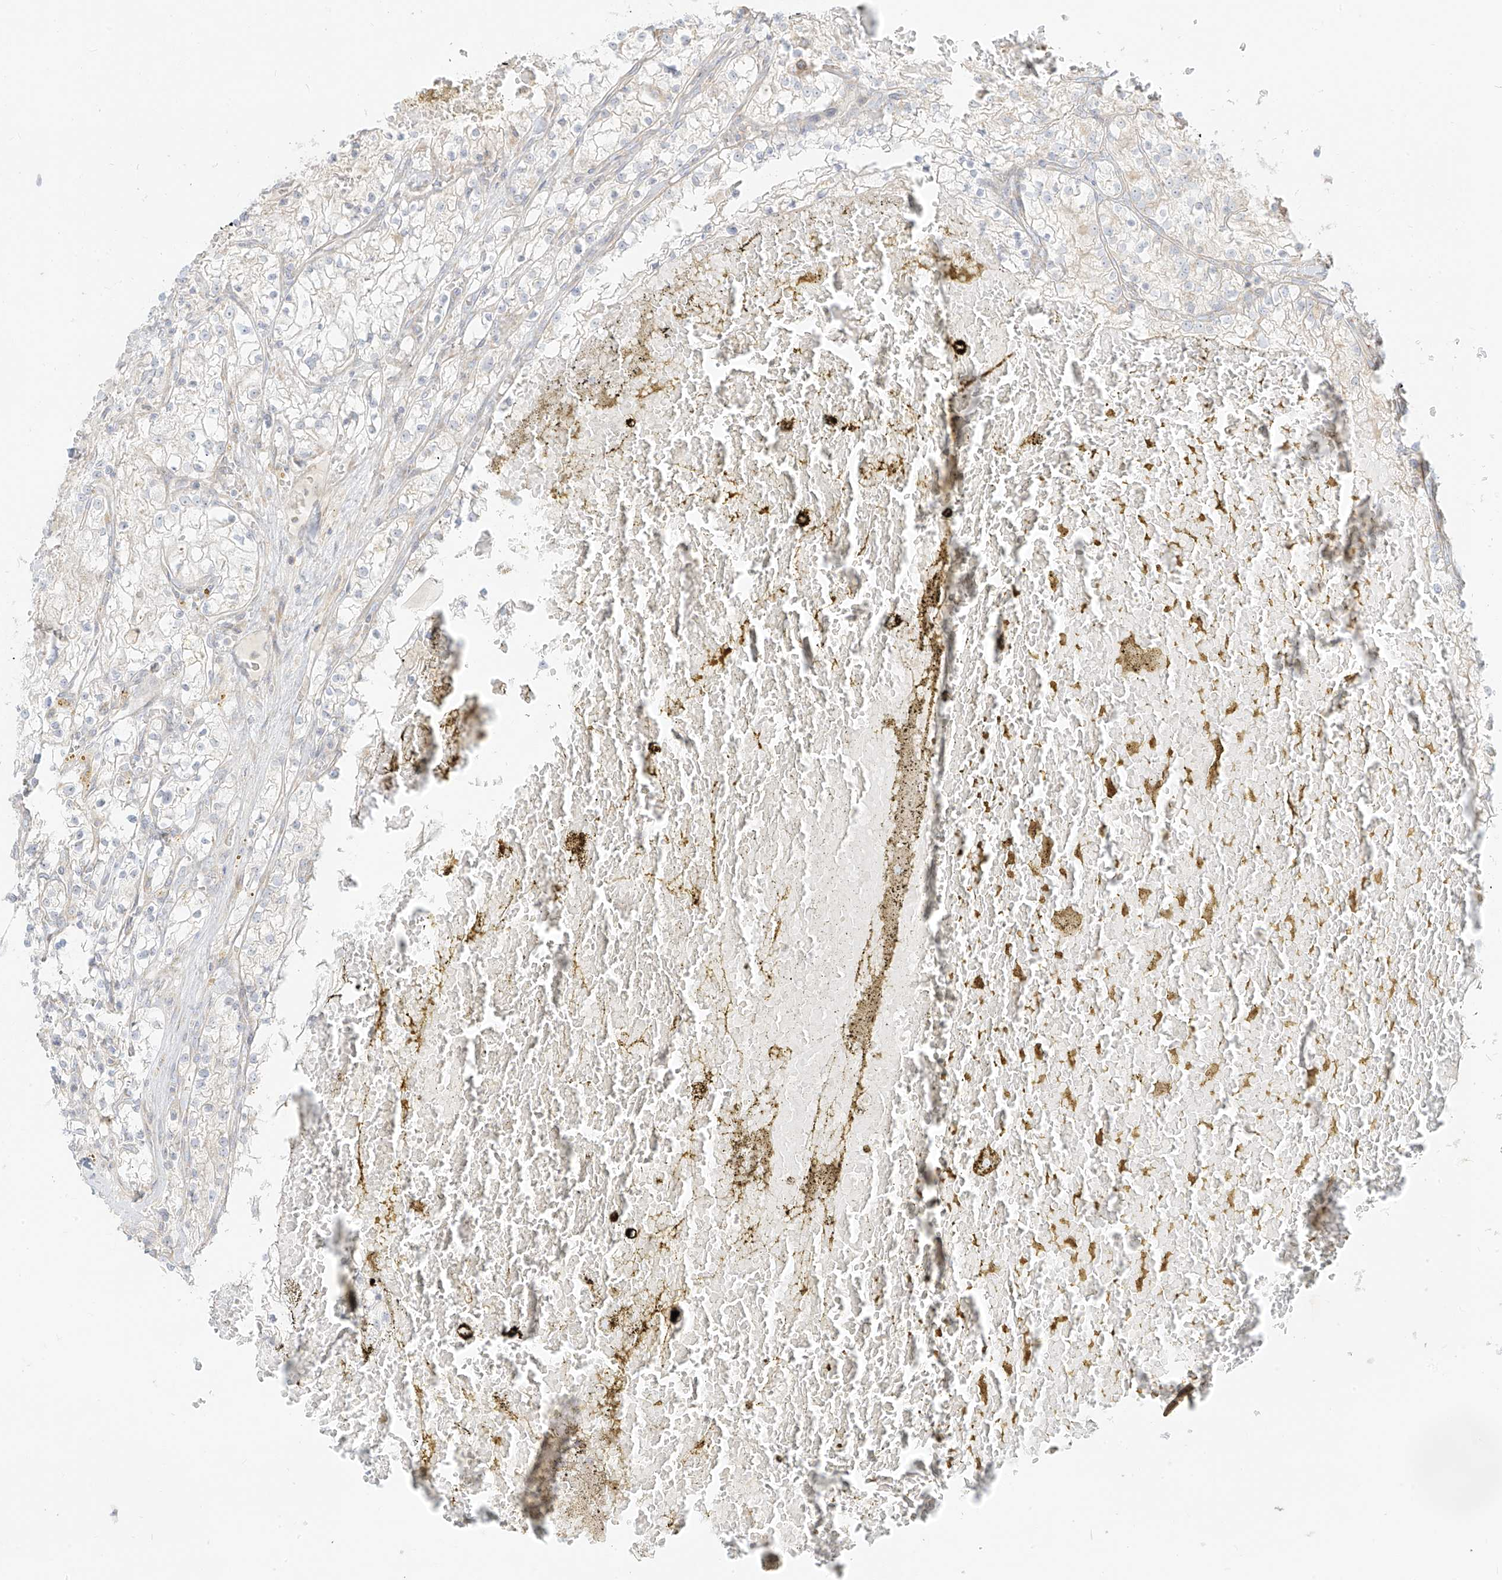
{"staining": {"intensity": "negative", "quantity": "none", "location": "none"}, "tissue": "renal cancer", "cell_type": "Tumor cells", "image_type": "cancer", "snomed": [{"axis": "morphology", "description": "Normal tissue, NOS"}, {"axis": "morphology", "description": "Adenocarcinoma, NOS"}, {"axis": "topography", "description": "Kidney"}], "caption": "Histopathology image shows no significant protein expression in tumor cells of renal cancer. The staining was performed using DAB to visualize the protein expression in brown, while the nuclei were stained in blue with hematoxylin (Magnification: 20x).", "gene": "ZIM3", "patient": {"sex": "male", "age": 68}}